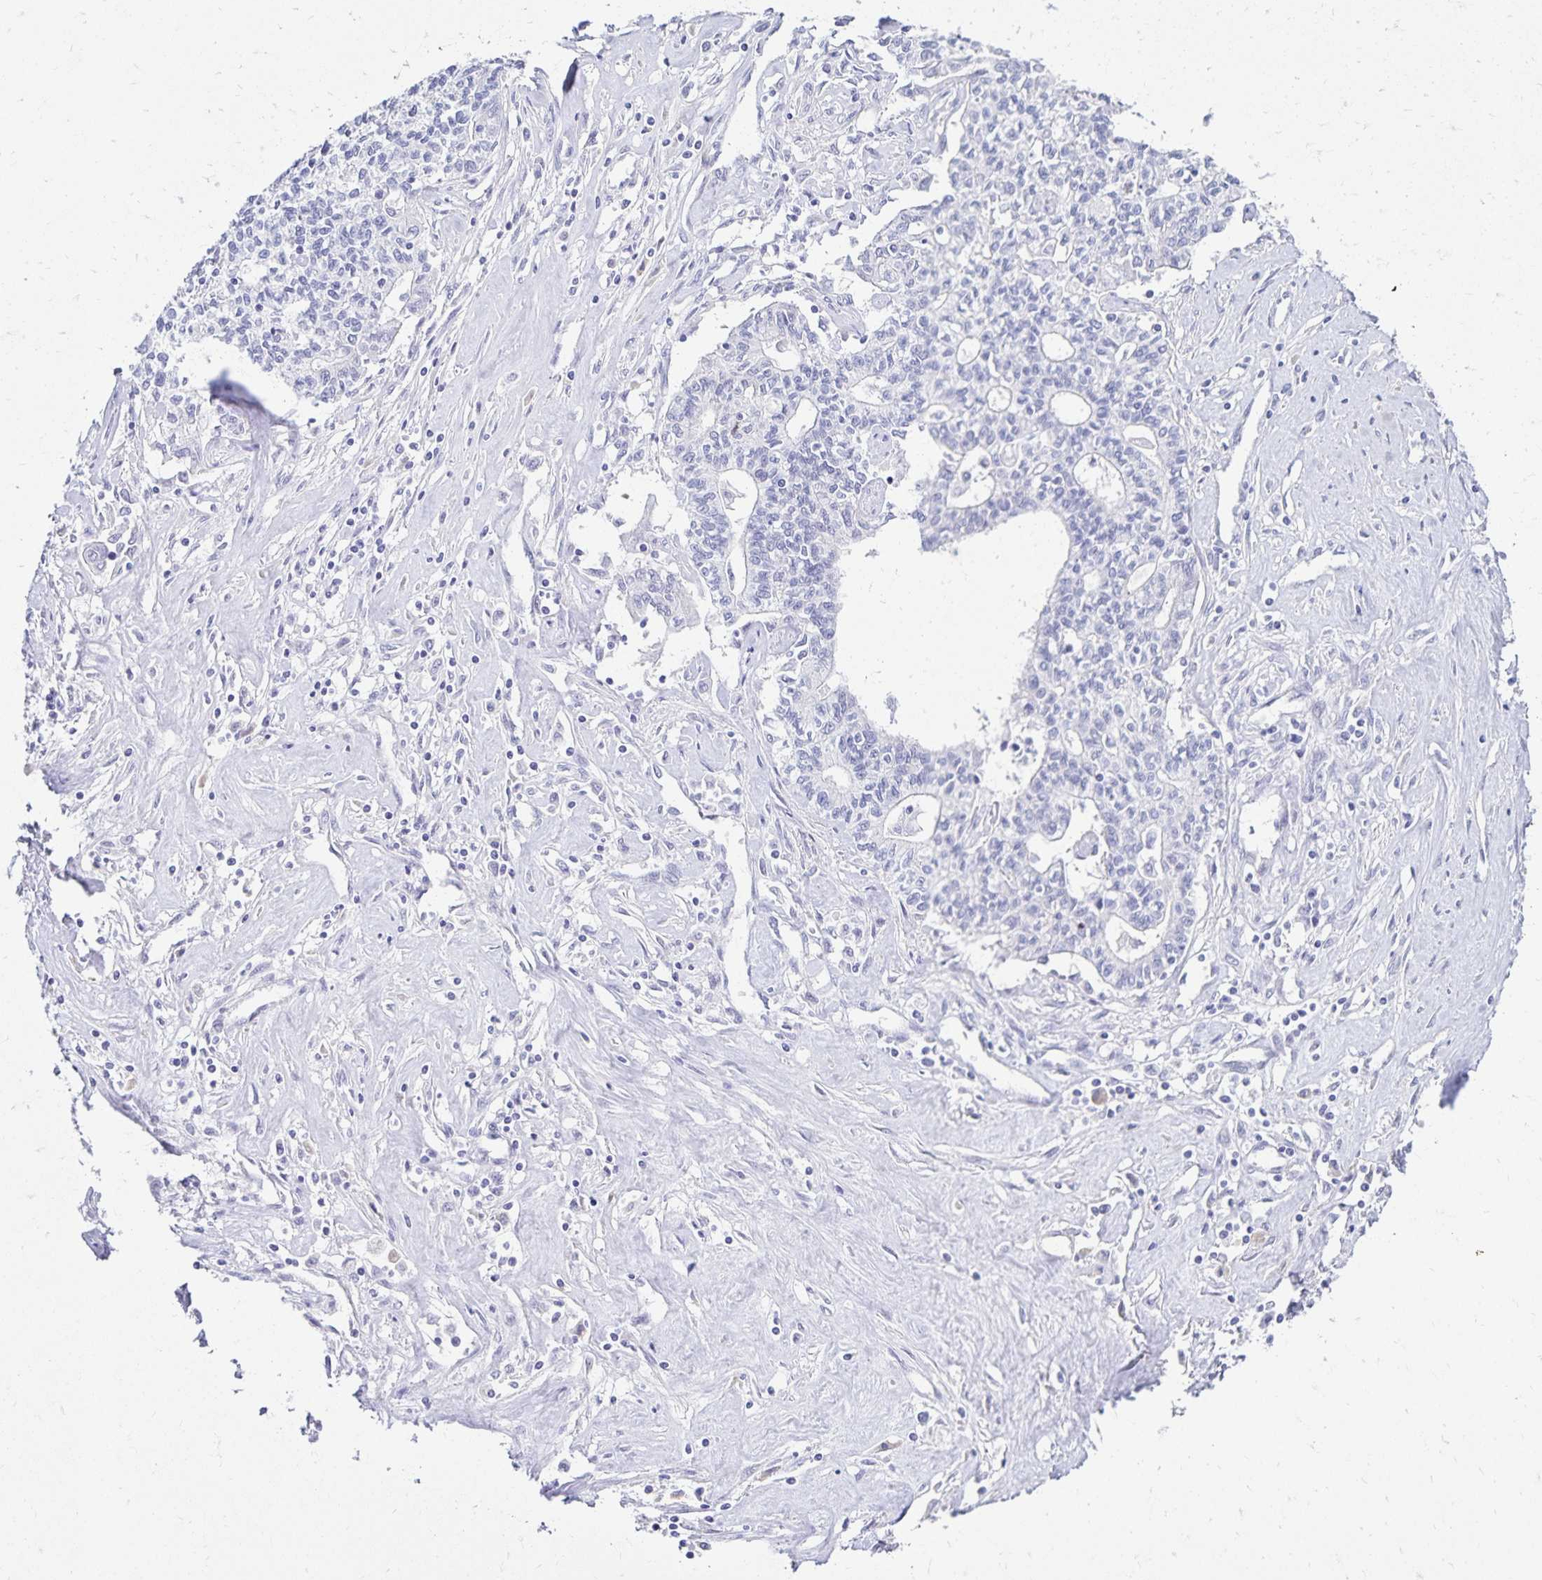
{"staining": {"intensity": "negative", "quantity": "none", "location": "none"}, "tissue": "liver cancer", "cell_type": "Tumor cells", "image_type": "cancer", "snomed": [{"axis": "morphology", "description": "Cholangiocarcinoma"}, {"axis": "topography", "description": "Liver"}], "caption": "This is an immunohistochemistry photomicrograph of cholangiocarcinoma (liver). There is no expression in tumor cells.", "gene": "FAM166C", "patient": {"sex": "female", "age": 61}}